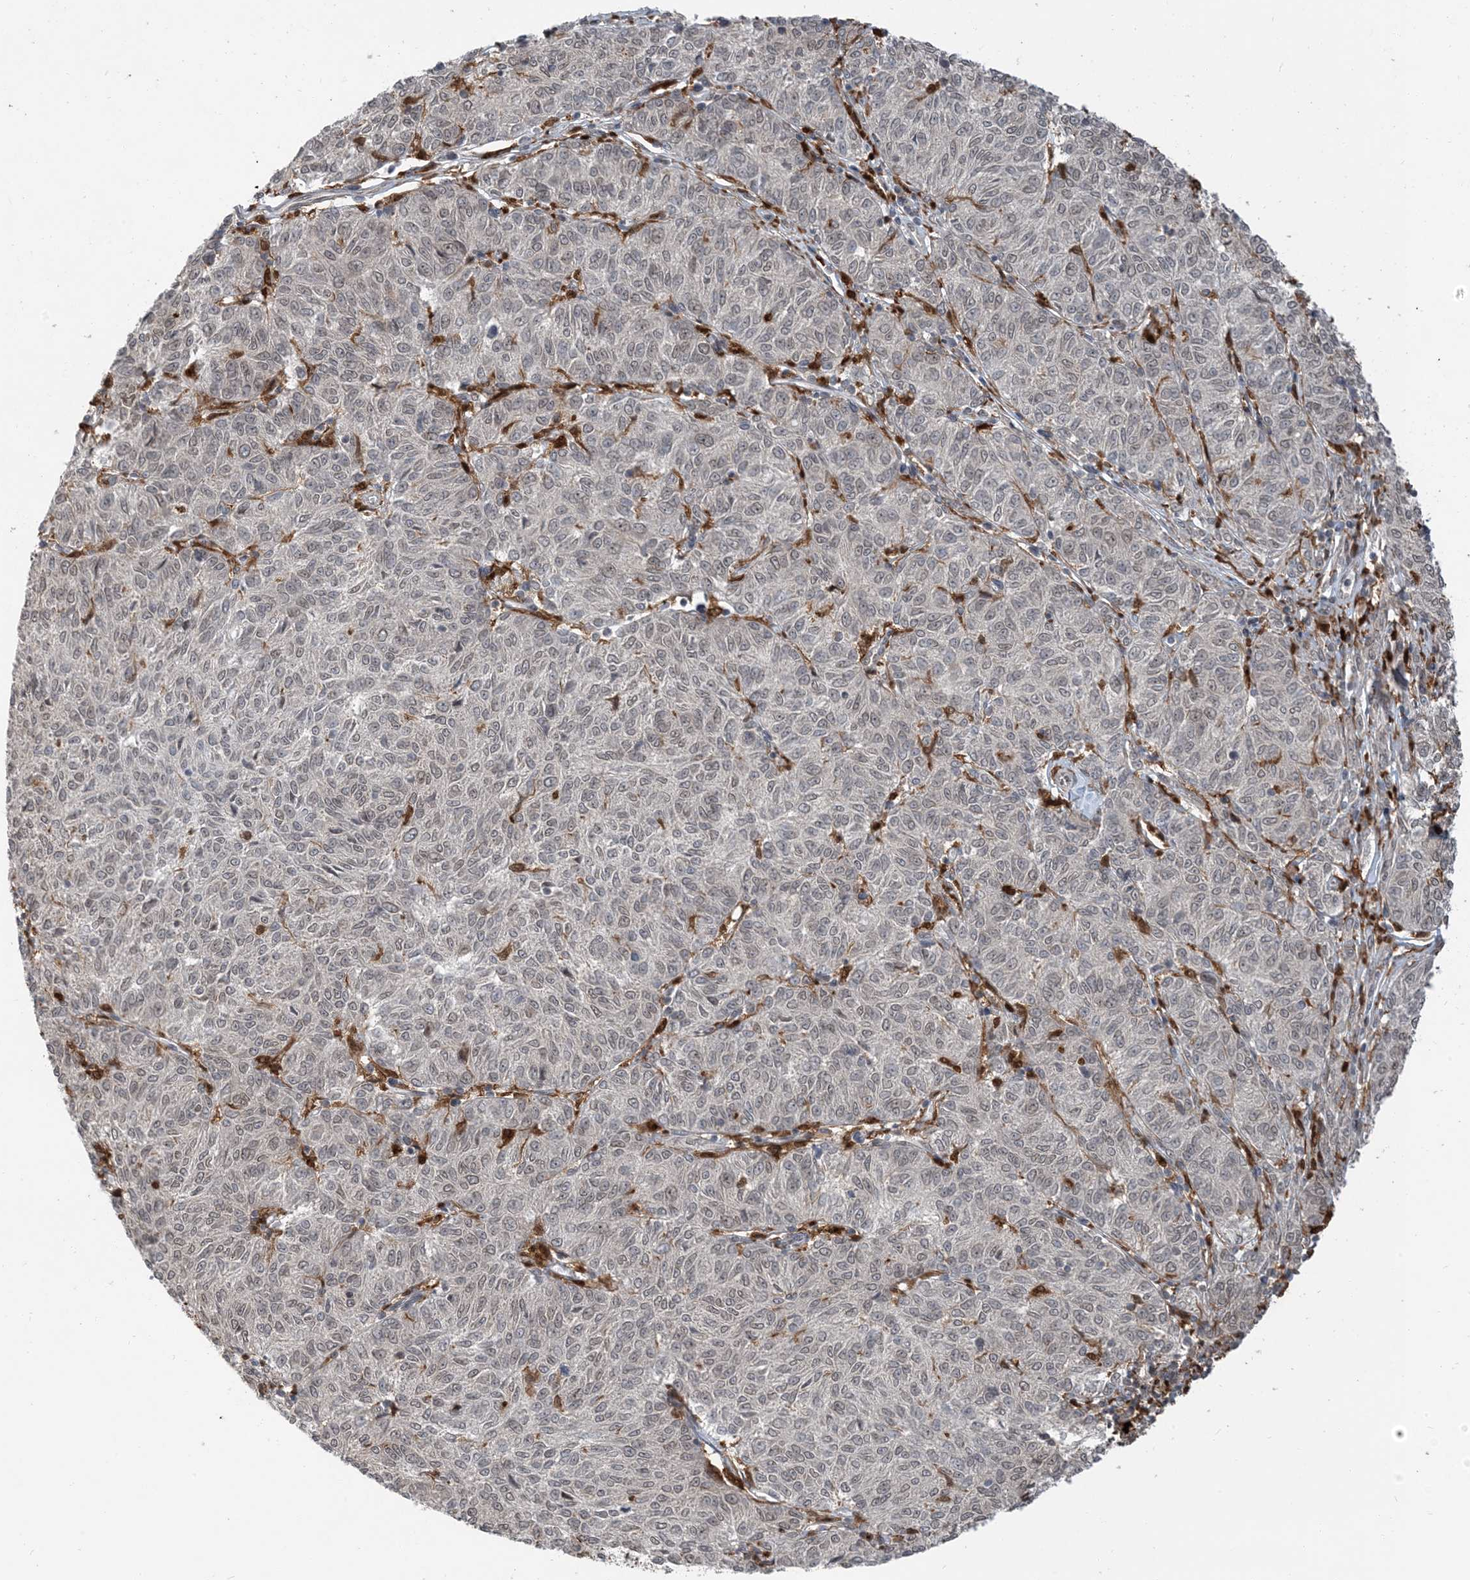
{"staining": {"intensity": "negative", "quantity": "none", "location": "none"}, "tissue": "melanoma", "cell_type": "Tumor cells", "image_type": "cancer", "snomed": [{"axis": "morphology", "description": "Malignant melanoma, NOS"}, {"axis": "topography", "description": "Skin"}], "caption": "The immunohistochemistry (IHC) histopathology image has no significant staining in tumor cells of malignant melanoma tissue.", "gene": "NAGK", "patient": {"sex": "female", "age": 72}}